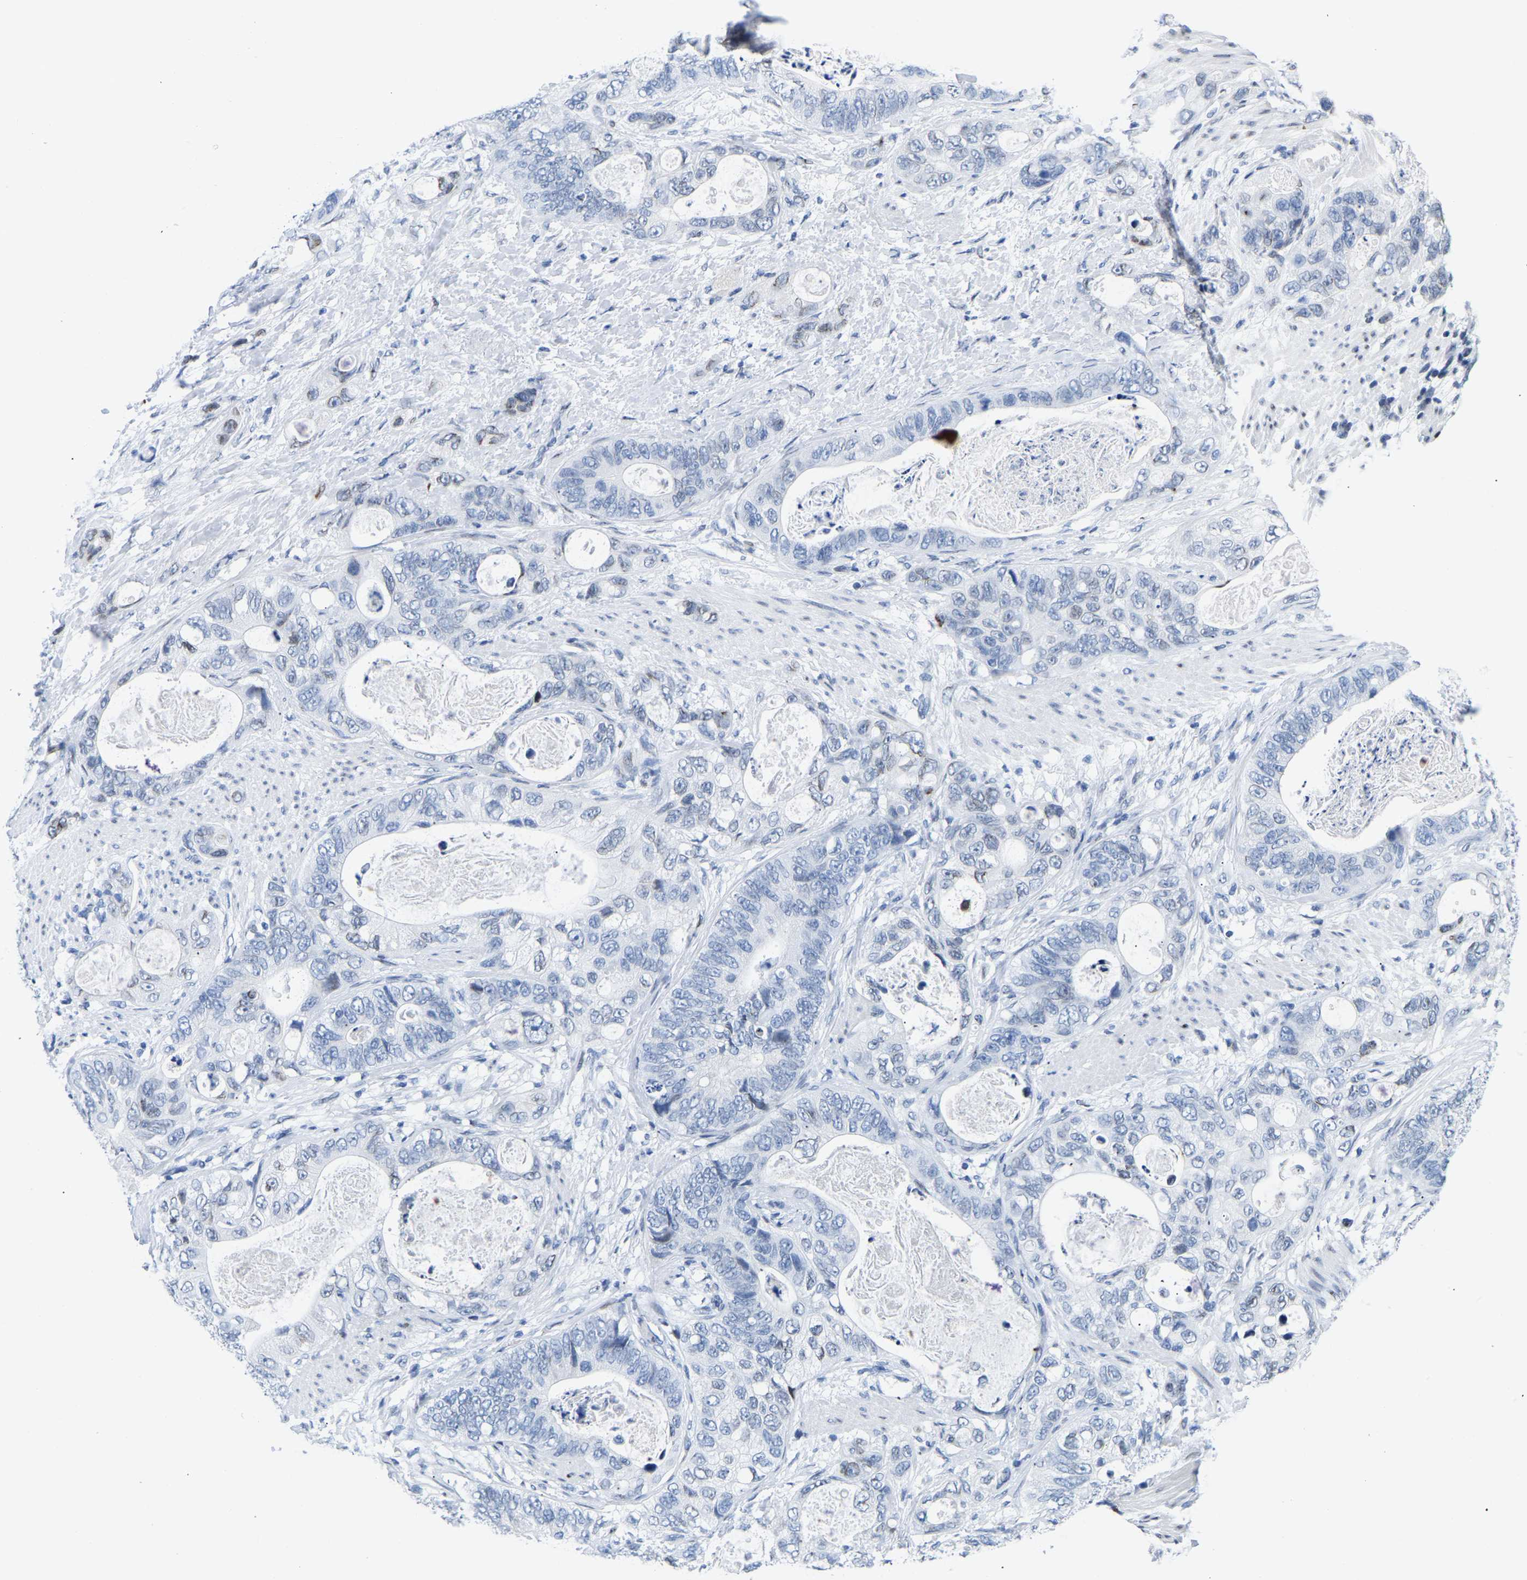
{"staining": {"intensity": "negative", "quantity": "none", "location": "none"}, "tissue": "stomach cancer", "cell_type": "Tumor cells", "image_type": "cancer", "snomed": [{"axis": "morphology", "description": "Normal tissue, NOS"}, {"axis": "morphology", "description": "Adenocarcinoma, NOS"}, {"axis": "topography", "description": "Stomach"}], "caption": "This image is of stomach adenocarcinoma stained with immunohistochemistry (IHC) to label a protein in brown with the nuclei are counter-stained blue. There is no expression in tumor cells. (Immunohistochemistry (ihc), brightfield microscopy, high magnification).", "gene": "UPK3A", "patient": {"sex": "female", "age": 89}}